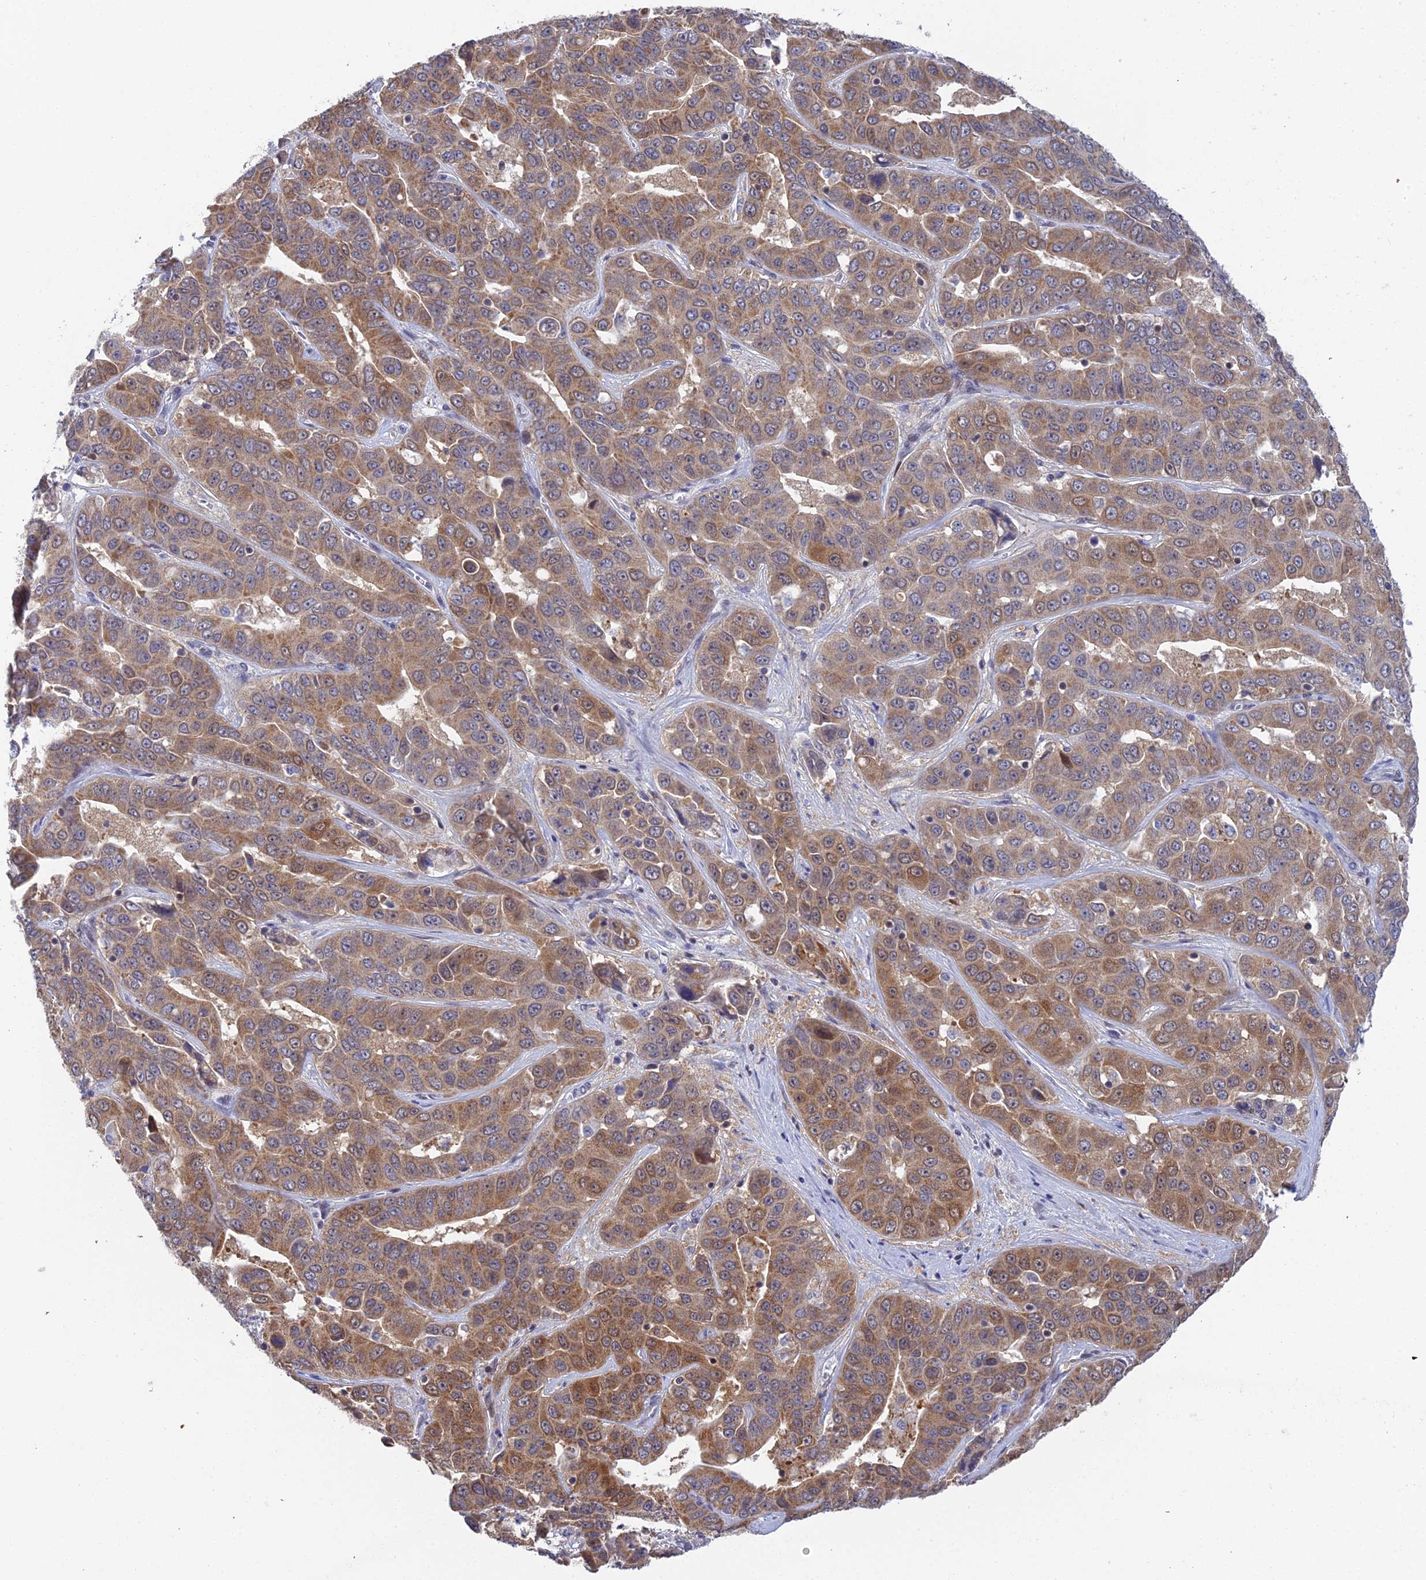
{"staining": {"intensity": "moderate", "quantity": ">75%", "location": "cytoplasmic/membranous"}, "tissue": "liver cancer", "cell_type": "Tumor cells", "image_type": "cancer", "snomed": [{"axis": "morphology", "description": "Cholangiocarcinoma"}, {"axis": "topography", "description": "Liver"}], "caption": "Protein analysis of cholangiocarcinoma (liver) tissue displays moderate cytoplasmic/membranous expression in about >75% of tumor cells. Nuclei are stained in blue.", "gene": "ELOA2", "patient": {"sex": "female", "age": 52}}